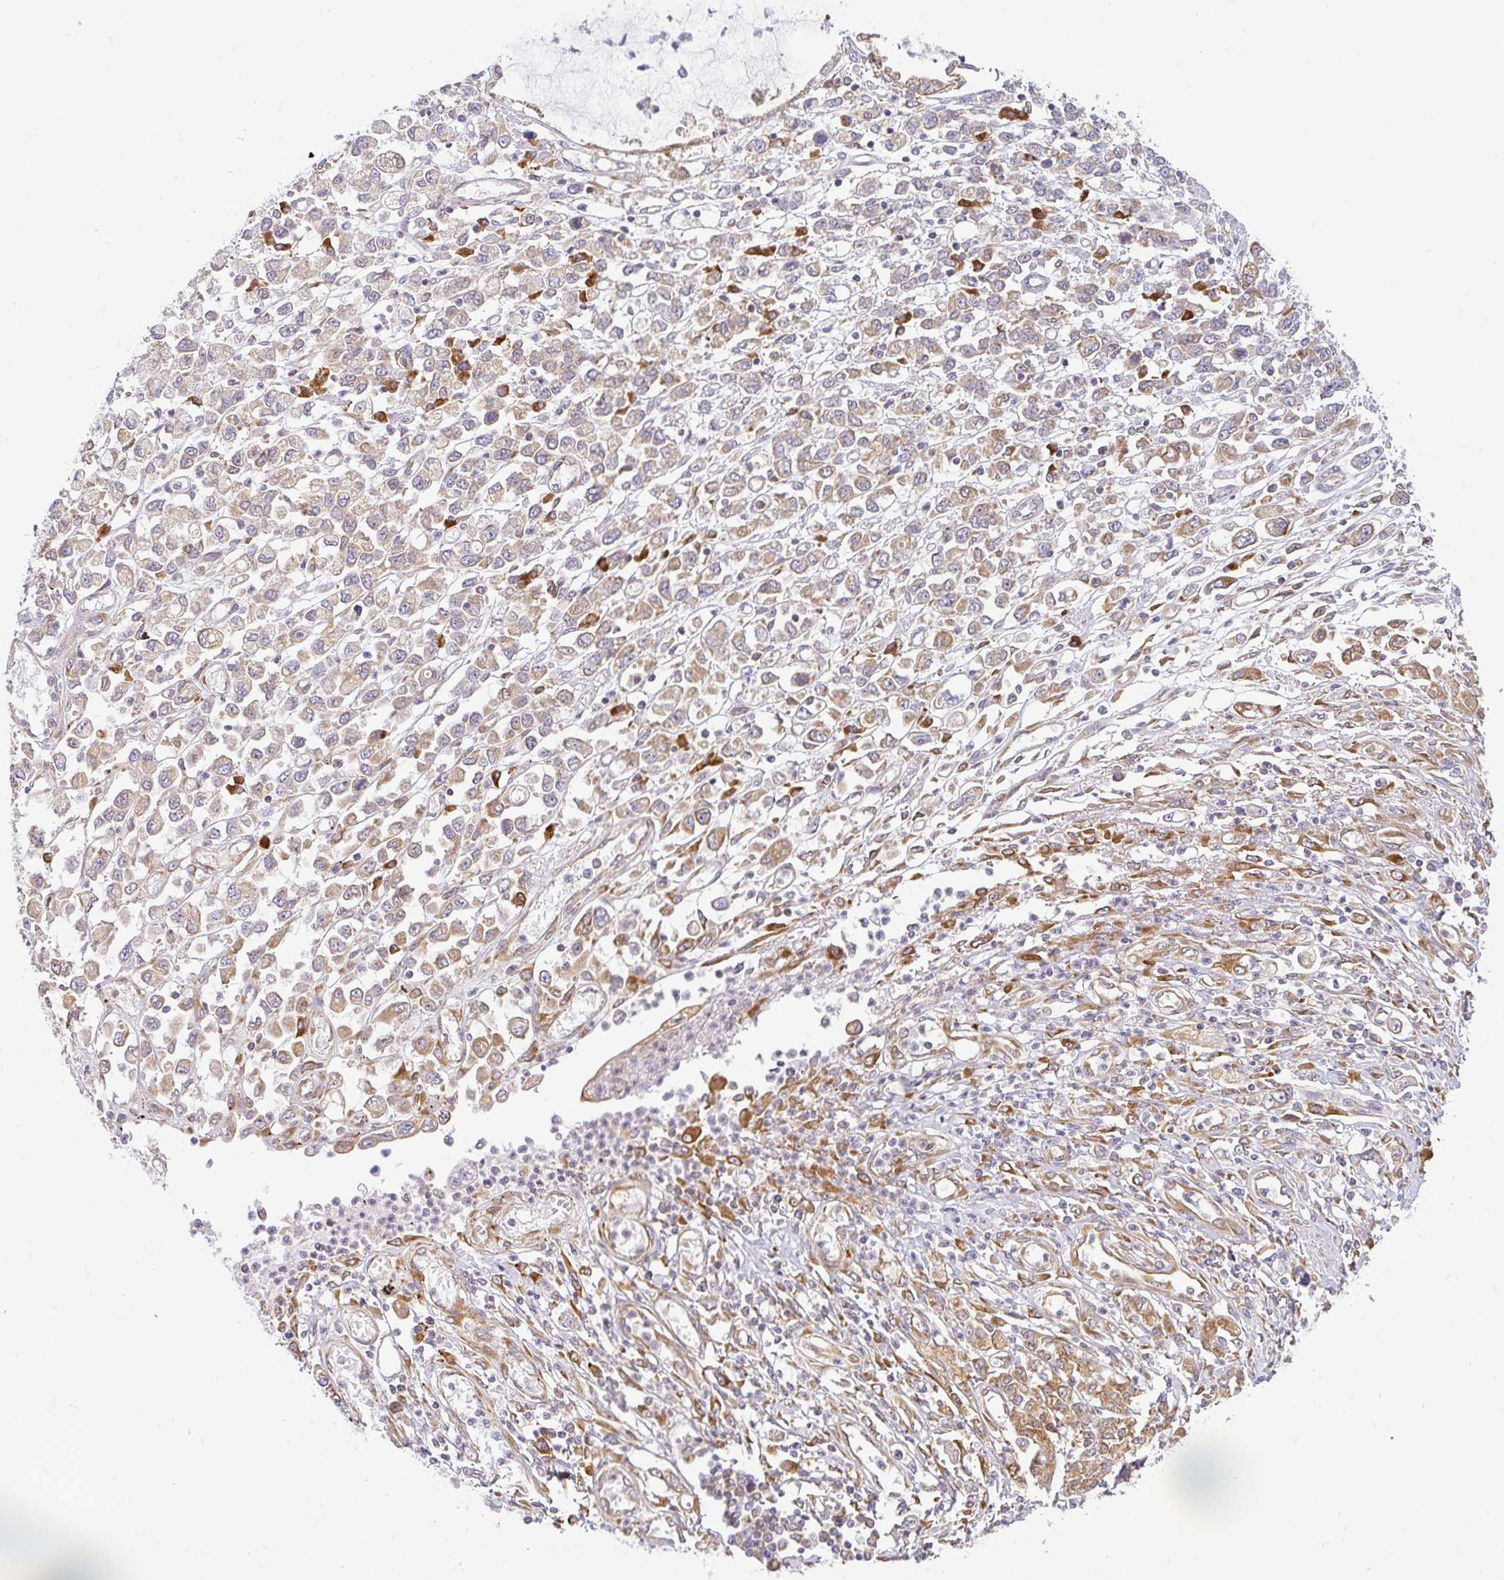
{"staining": {"intensity": "moderate", "quantity": "25%-75%", "location": "cytoplasmic/membranous"}, "tissue": "stomach cancer", "cell_type": "Tumor cells", "image_type": "cancer", "snomed": [{"axis": "morphology", "description": "Adenocarcinoma, NOS"}, {"axis": "topography", "description": "Stomach"}], "caption": "Immunohistochemical staining of stomach adenocarcinoma exhibits moderate cytoplasmic/membranous protein positivity in approximately 25%-75% of tumor cells. (IHC, brightfield microscopy, high magnification).", "gene": "DERL2", "patient": {"sex": "female", "age": 76}}